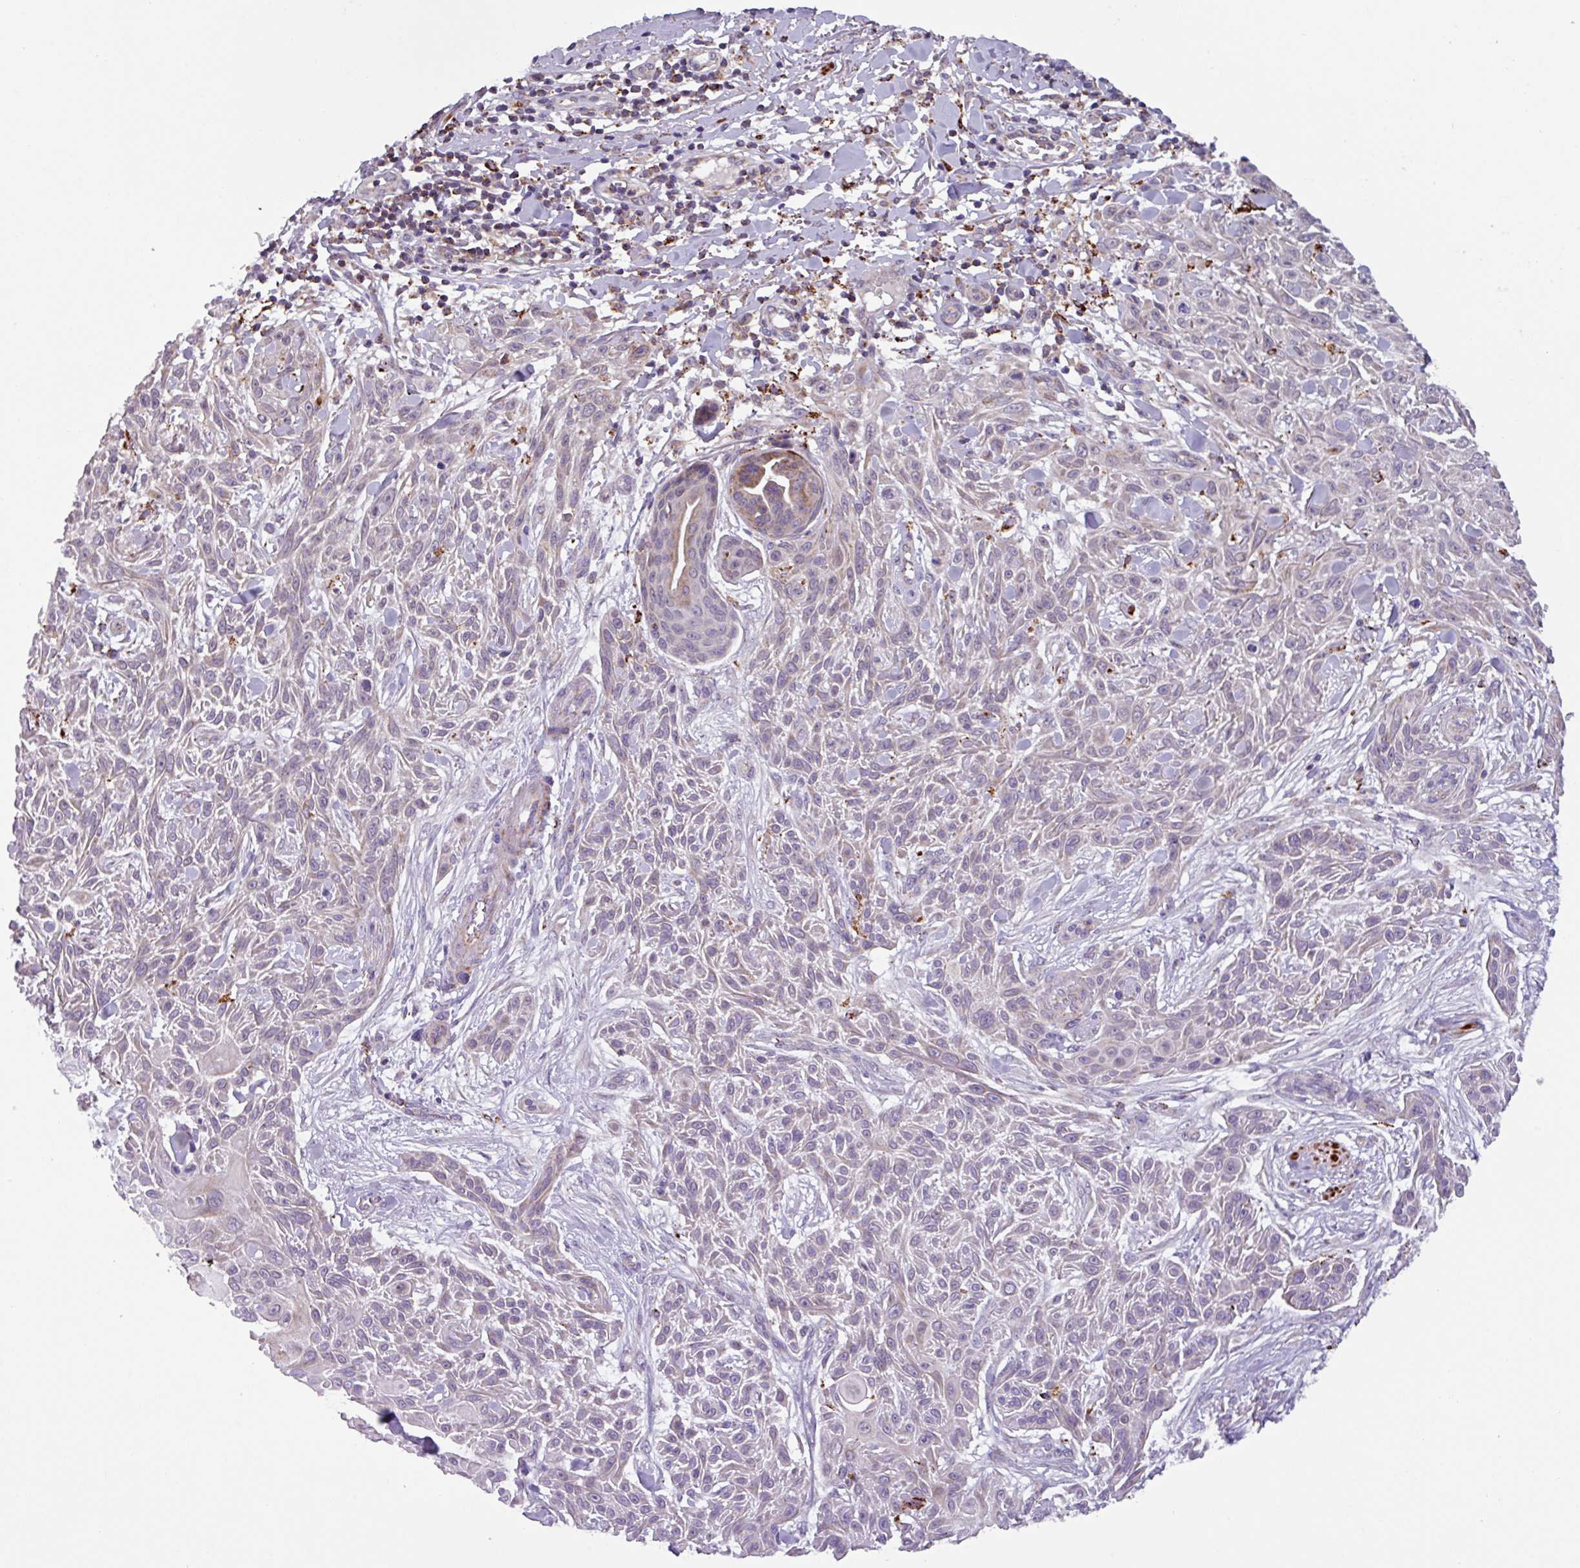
{"staining": {"intensity": "negative", "quantity": "none", "location": "none"}, "tissue": "skin cancer", "cell_type": "Tumor cells", "image_type": "cancer", "snomed": [{"axis": "morphology", "description": "Squamous cell carcinoma, NOS"}, {"axis": "topography", "description": "Skin"}], "caption": "High magnification brightfield microscopy of skin cancer (squamous cell carcinoma) stained with DAB (3,3'-diaminobenzidine) (brown) and counterstained with hematoxylin (blue): tumor cells show no significant positivity. (DAB (3,3'-diaminobenzidine) IHC, high magnification).", "gene": "AKIRIN1", "patient": {"sex": "male", "age": 86}}